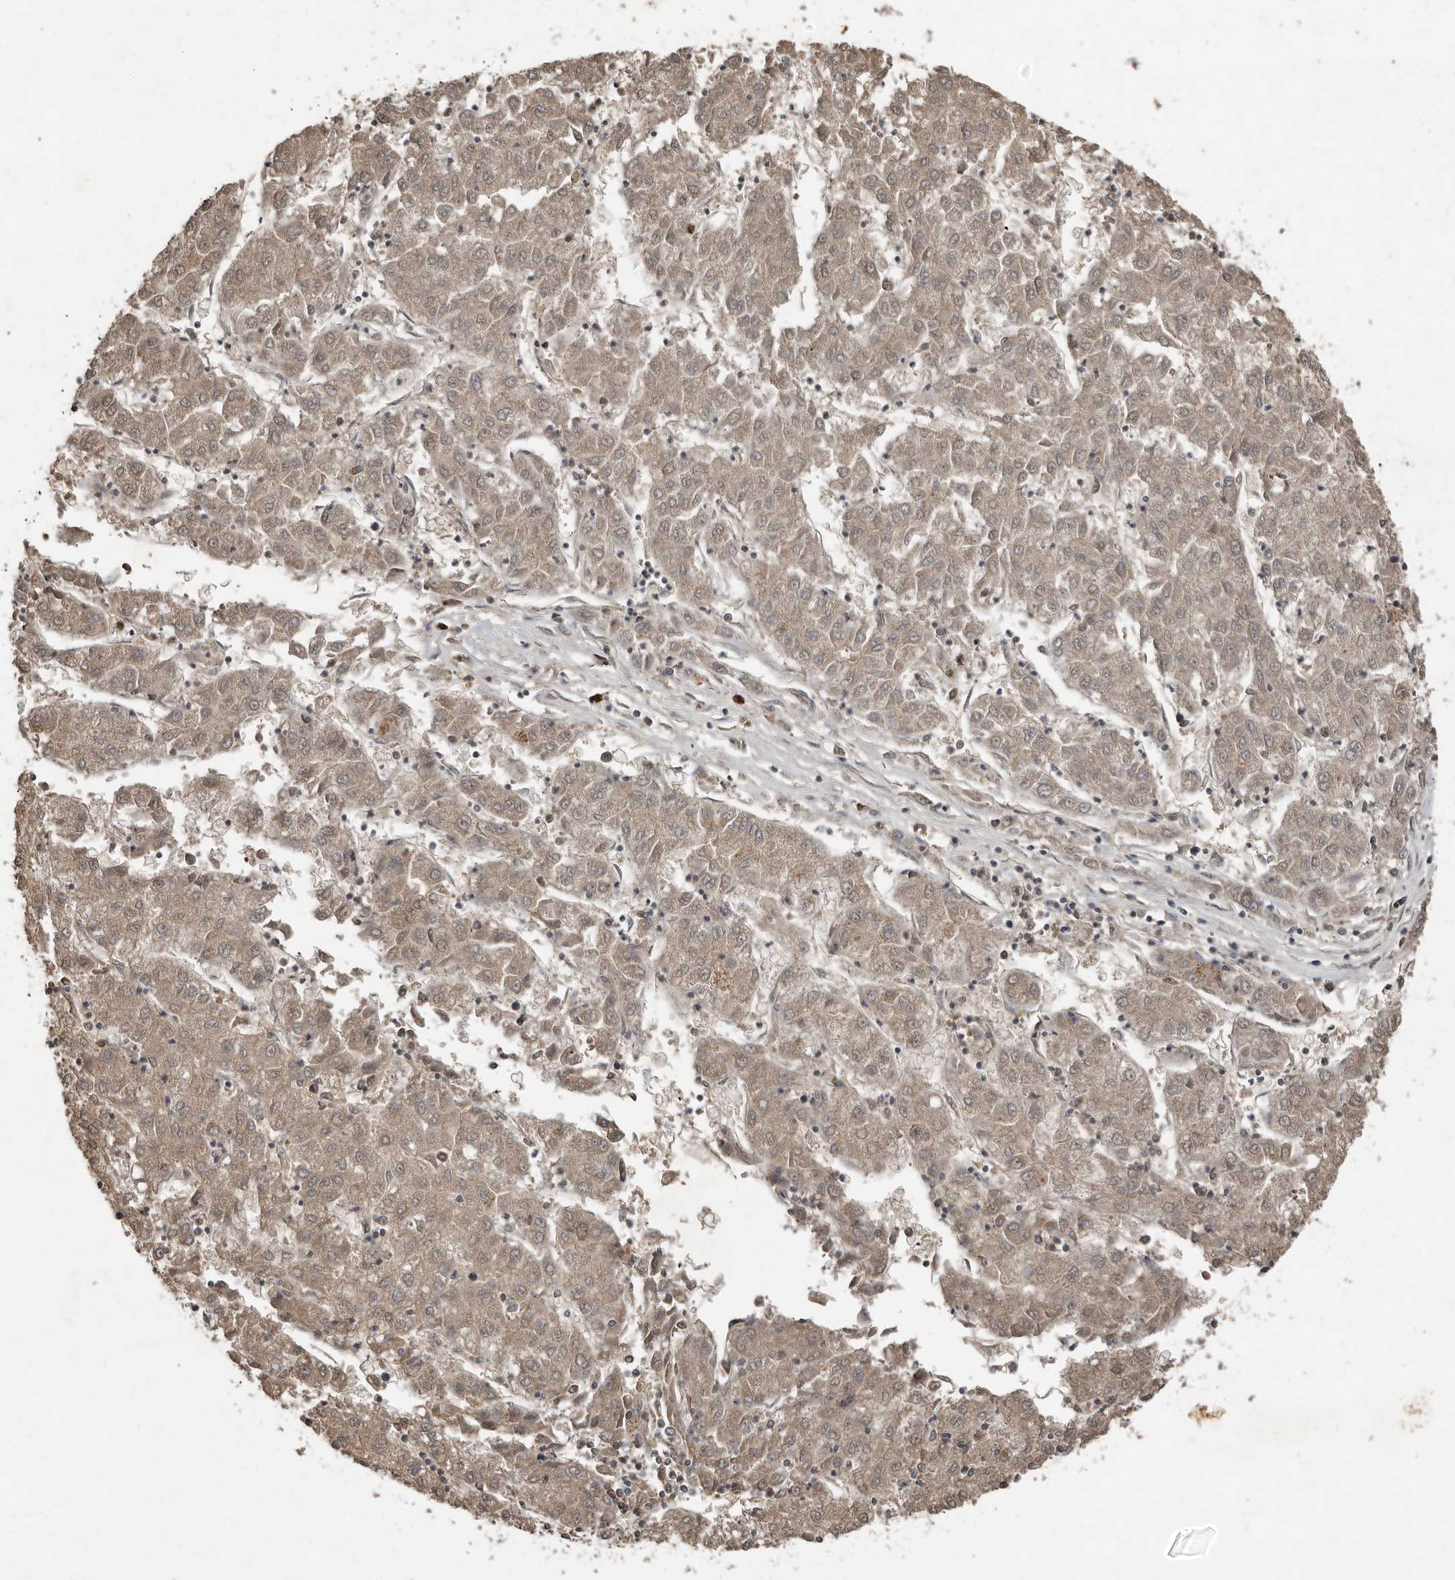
{"staining": {"intensity": "weak", "quantity": ">75%", "location": "cytoplasmic/membranous"}, "tissue": "liver cancer", "cell_type": "Tumor cells", "image_type": "cancer", "snomed": [{"axis": "morphology", "description": "Carcinoma, Hepatocellular, NOS"}, {"axis": "topography", "description": "Liver"}], "caption": "Immunohistochemical staining of liver cancer (hepatocellular carcinoma) reveals weak cytoplasmic/membranous protein expression in approximately >75% of tumor cells.", "gene": "KIF26B", "patient": {"sex": "male", "age": 72}}